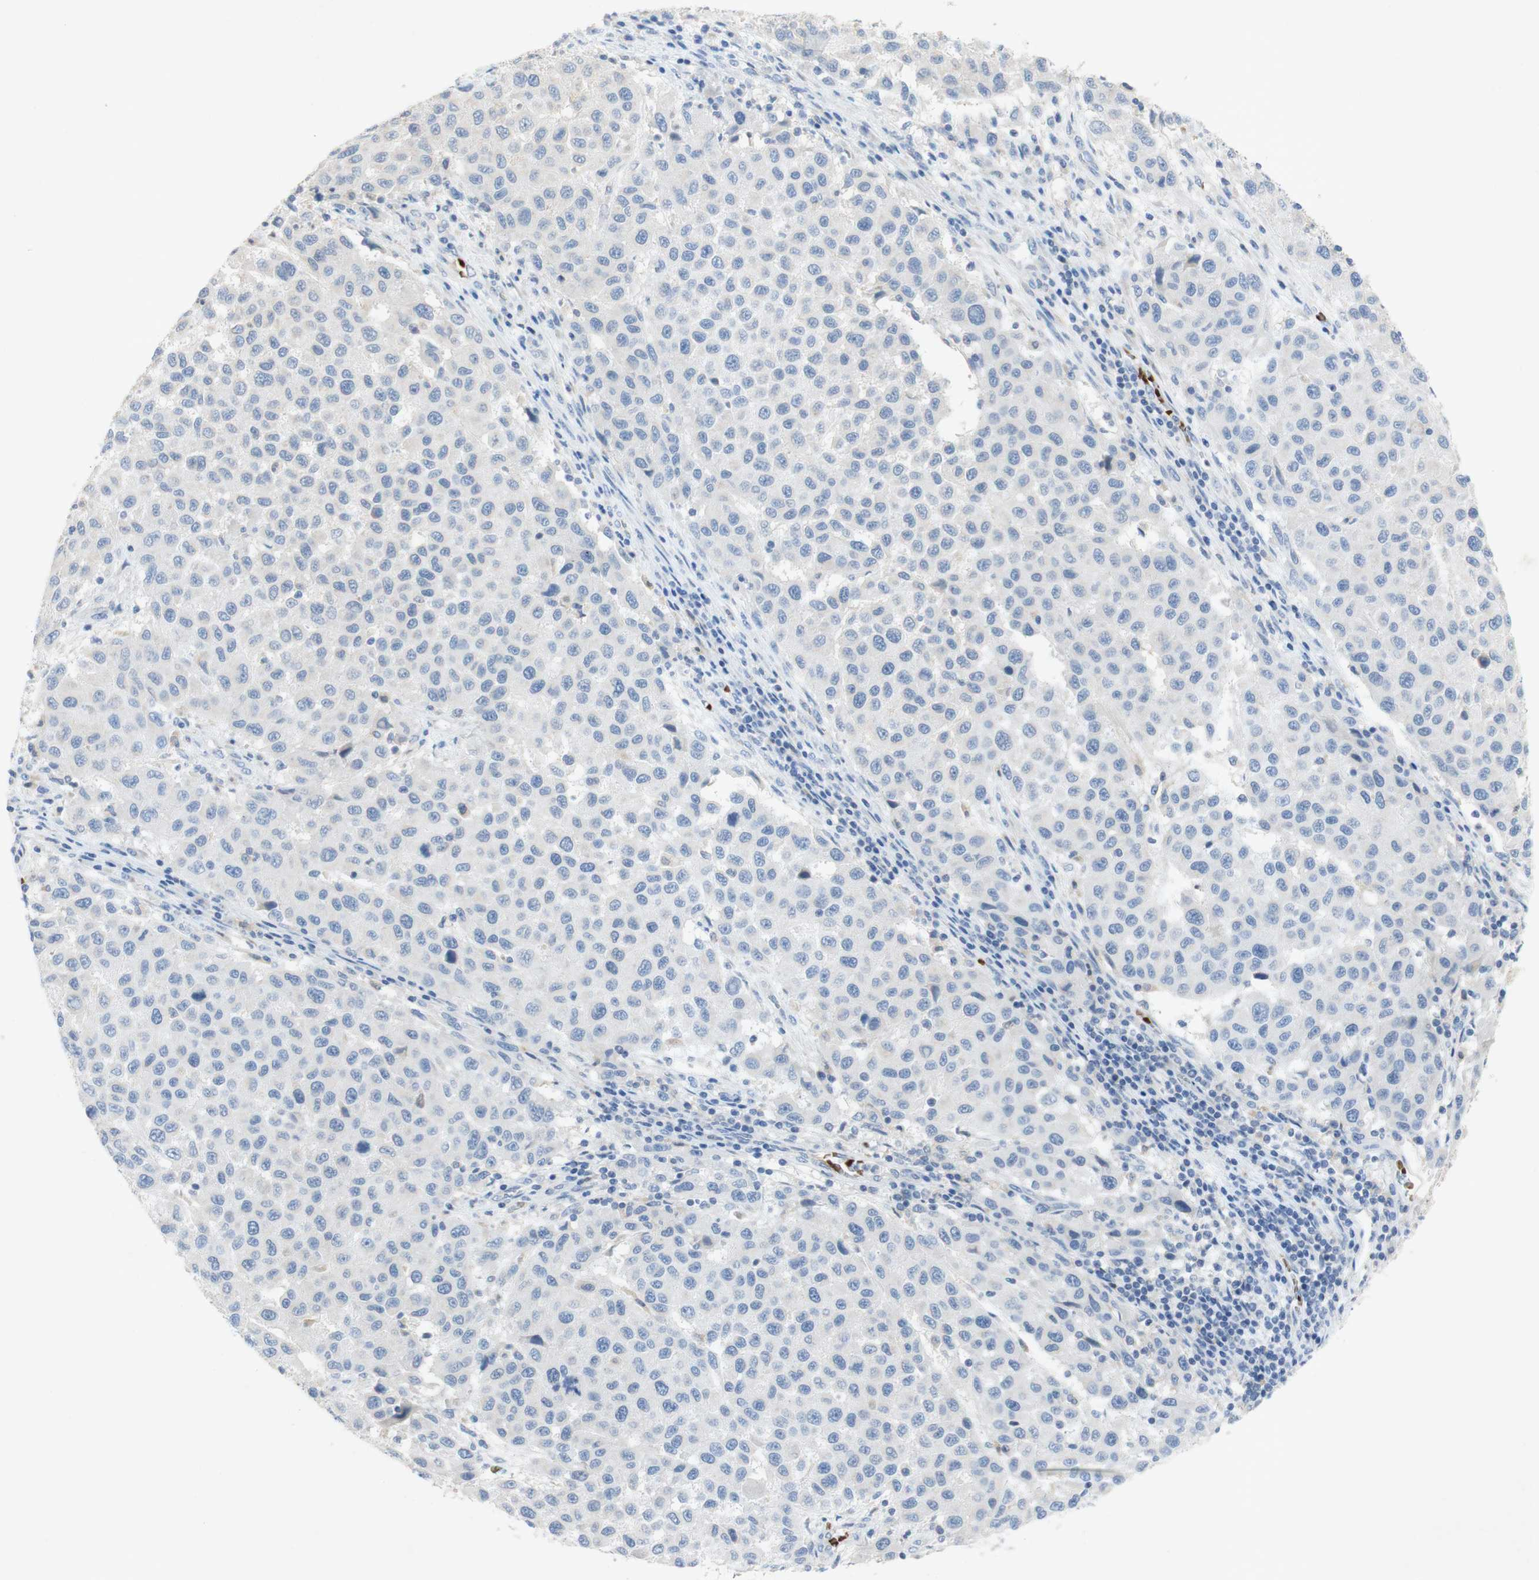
{"staining": {"intensity": "negative", "quantity": "none", "location": "none"}, "tissue": "melanoma", "cell_type": "Tumor cells", "image_type": "cancer", "snomed": [{"axis": "morphology", "description": "Malignant melanoma, Metastatic site"}, {"axis": "topography", "description": "Lymph node"}], "caption": "Malignant melanoma (metastatic site) was stained to show a protein in brown. There is no significant positivity in tumor cells.", "gene": "EPO", "patient": {"sex": "male", "age": 61}}